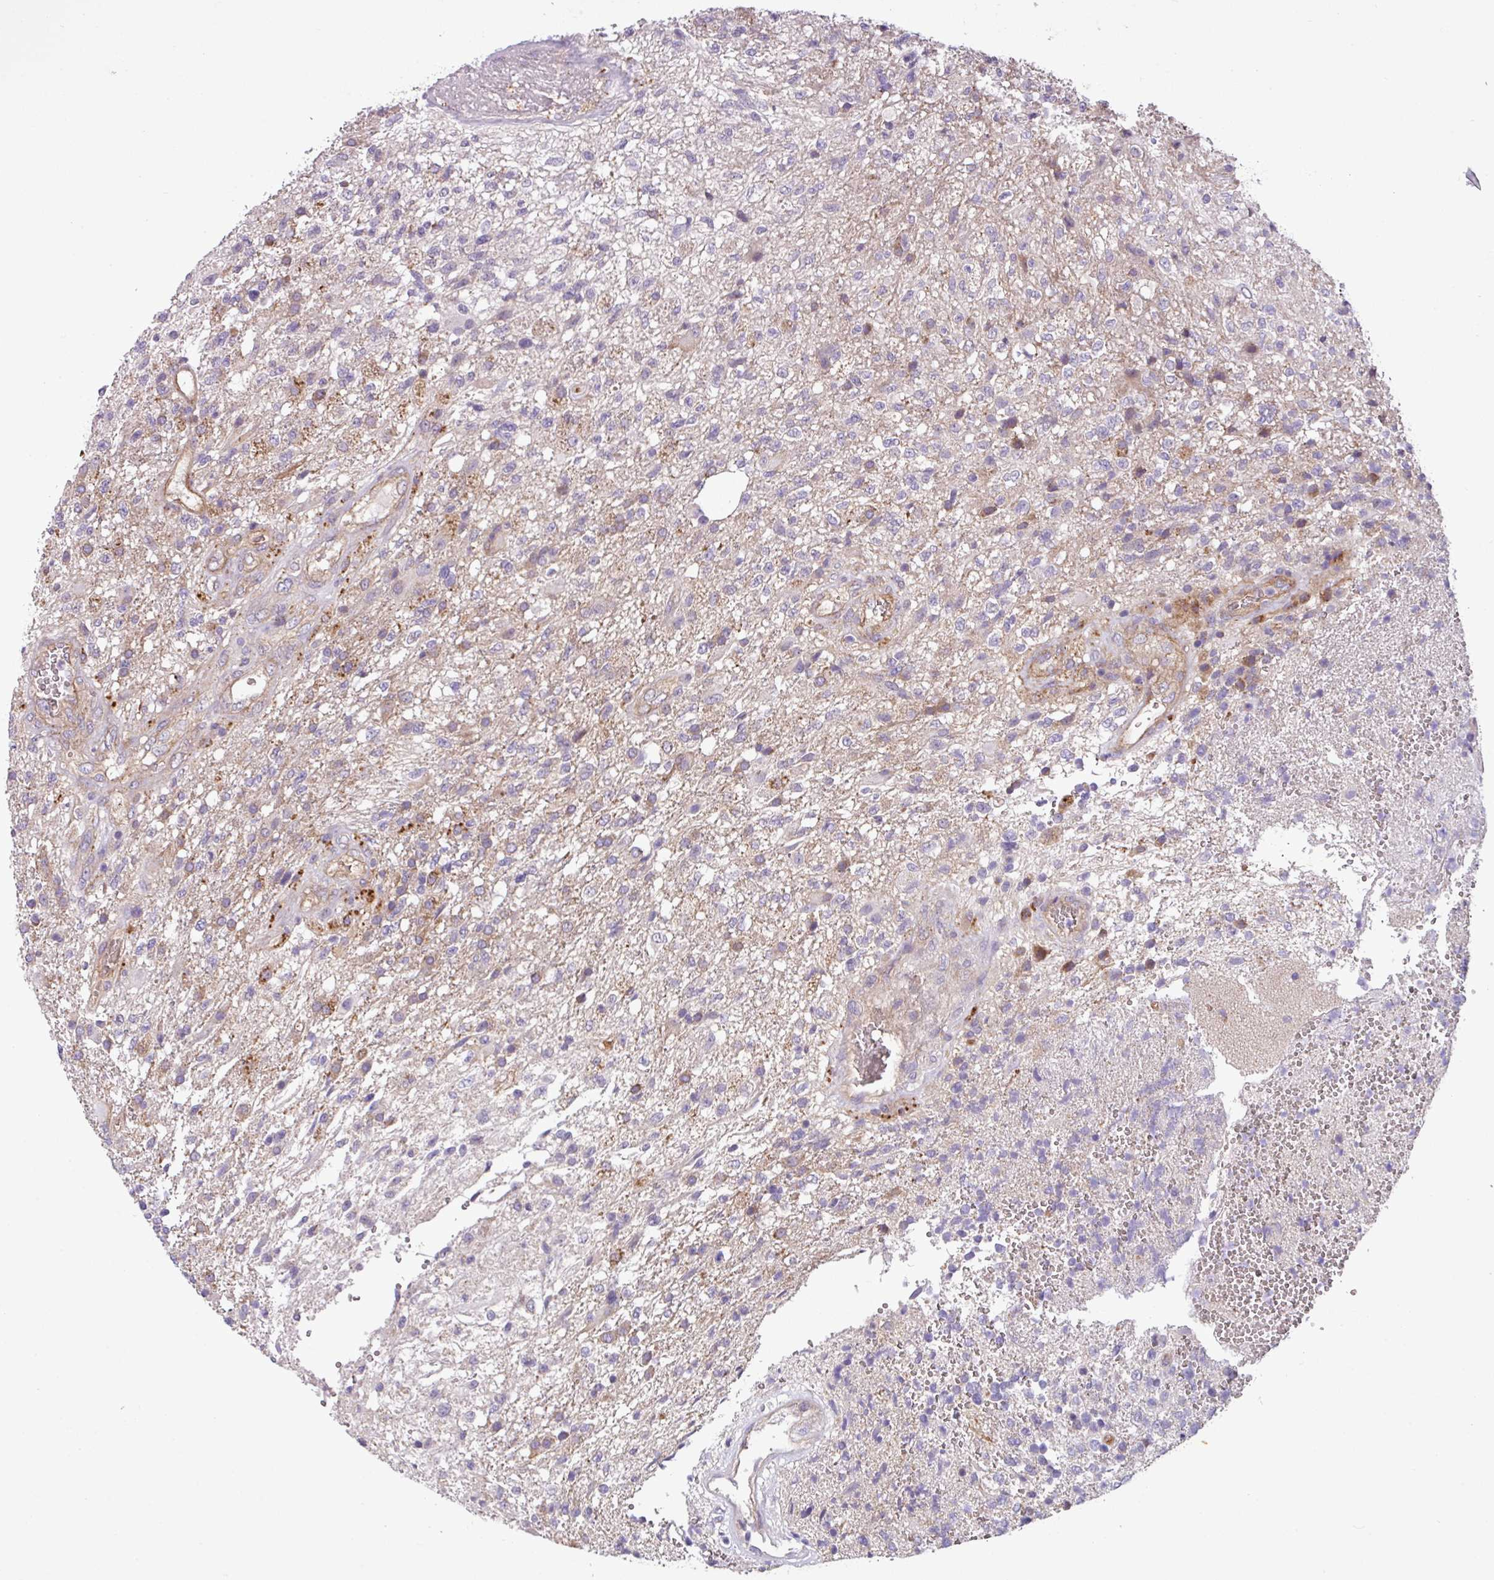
{"staining": {"intensity": "weak", "quantity": "<25%", "location": "cytoplasmic/membranous"}, "tissue": "glioma", "cell_type": "Tumor cells", "image_type": "cancer", "snomed": [{"axis": "morphology", "description": "Glioma, malignant, High grade"}, {"axis": "topography", "description": "Brain"}], "caption": "Glioma stained for a protein using IHC displays no staining tumor cells.", "gene": "SLC23A2", "patient": {"sex": "male", "age": 56}}